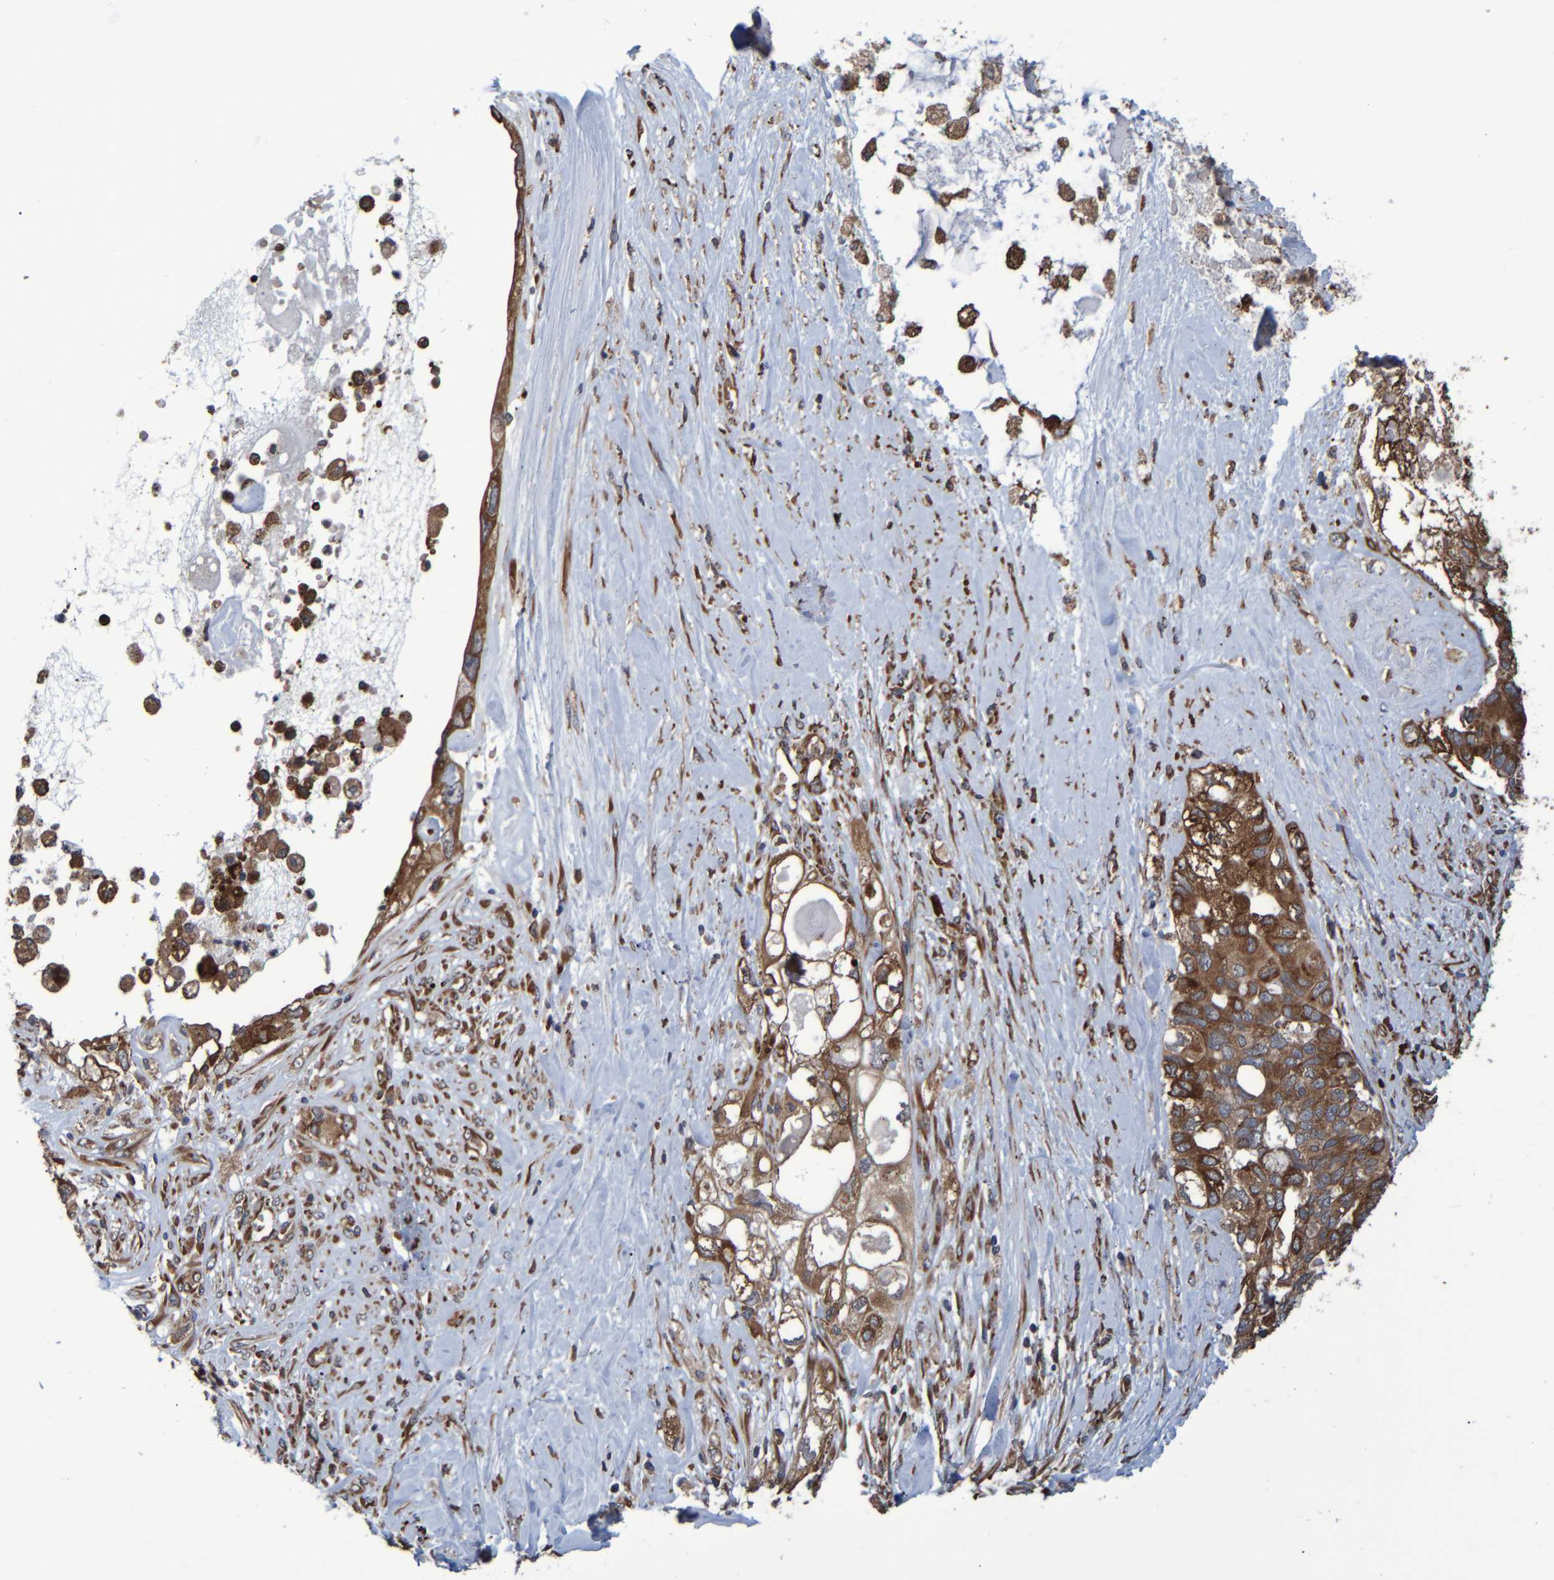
{"staining": {"intensity": "moderate", "quantity": ">75%", "location": "cytoplasmic/membranous"}, "tissue": "pancreatic cancer", "cell_type": "Tumor cells", "image_type": "cancer", "snomed": [{"axis": "morphology", "description": "Adenocarcinoma, NOS"}, {"axis": "topography", "description": "Pancreas"}], "caption": "A brown stain highlights moderate cytoplasmic/membranous positivity of a protein in human pancreatic adenocarcinoma tumor cells.", "gene": "SPAG5", "patient": {"sex": "female", "age": 56}}